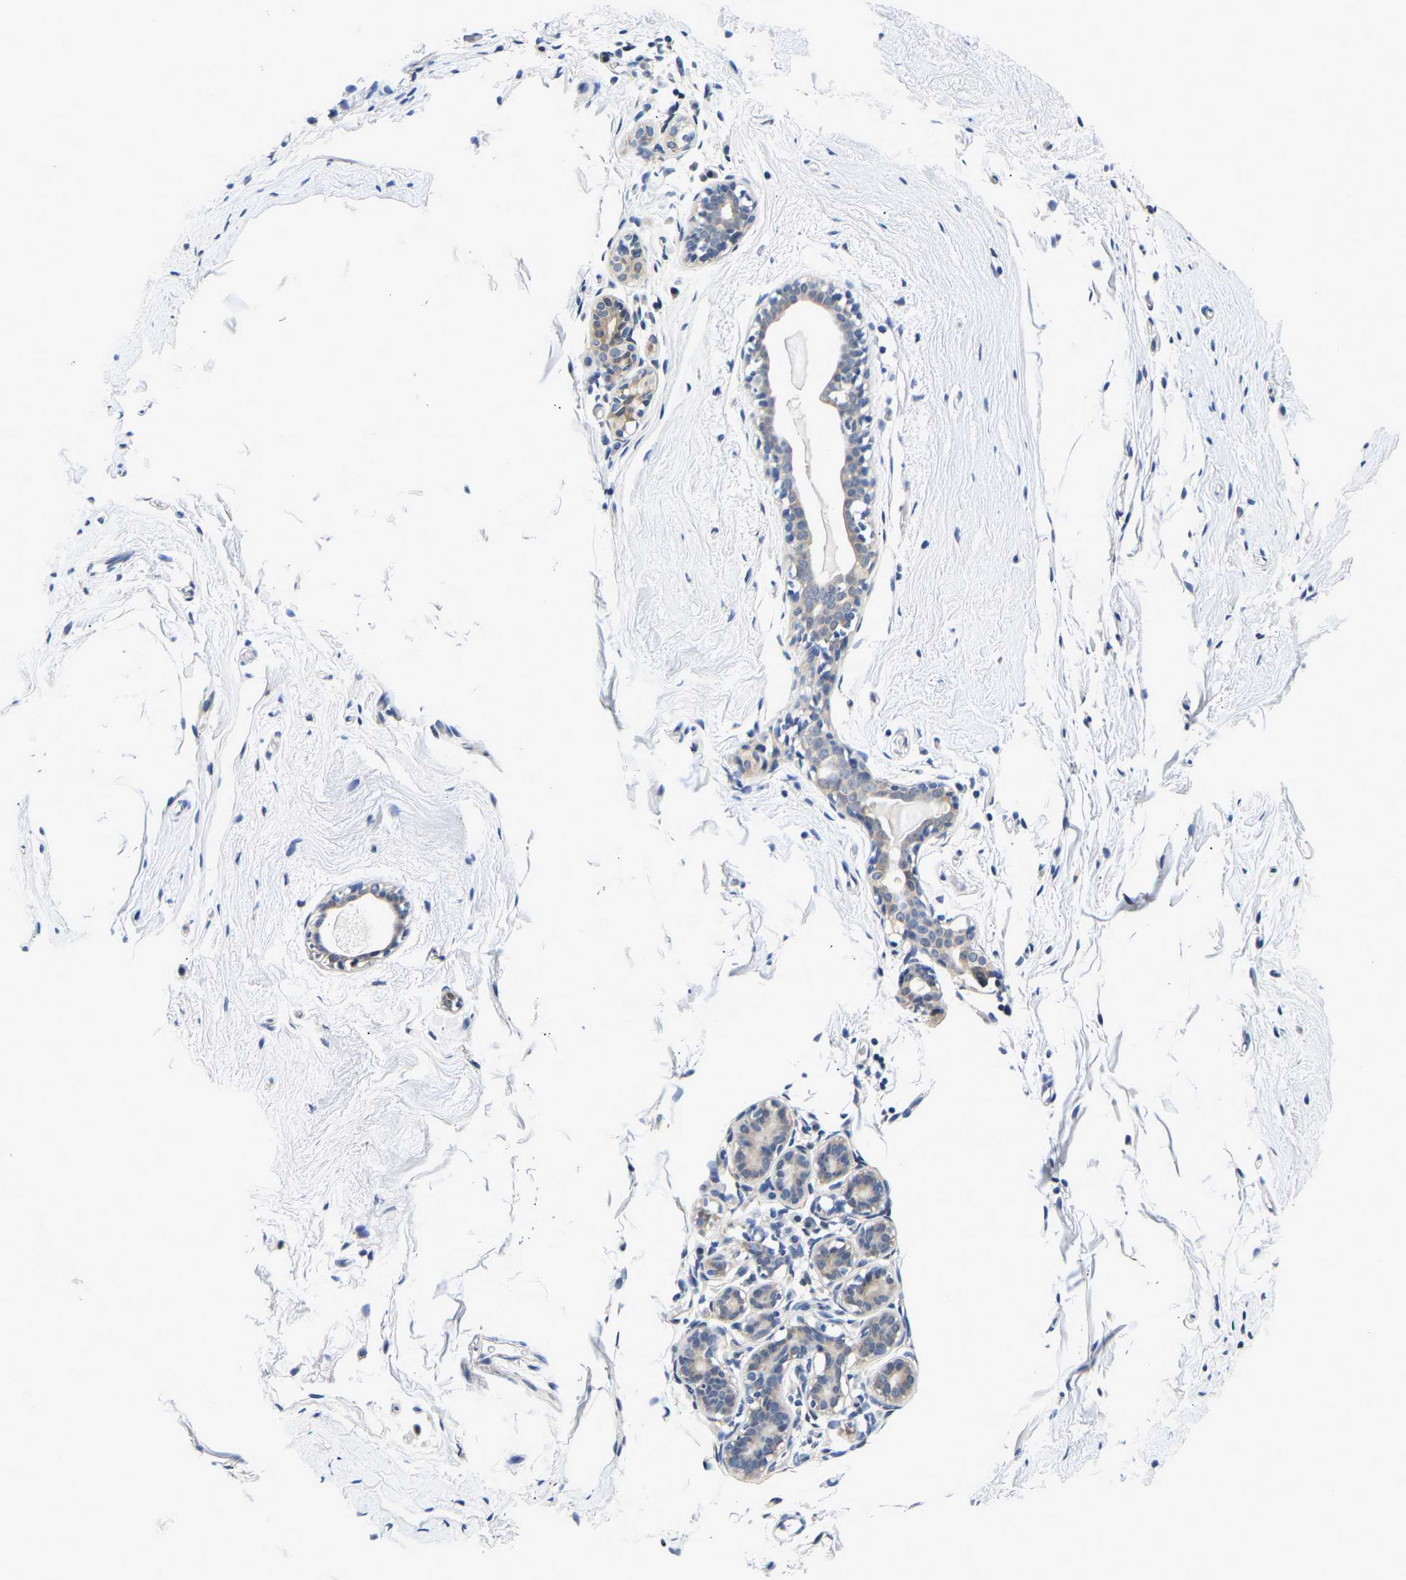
{"staining": {"intensity": "negative", "quantity": "none", "location": "none"}, "tissue": "breast", "cell_type": "Adipocytes", "image_type": "normal", "snomed": [{"axis": "morphology", "description": "Normal tissue, NOS"}, {"axis": "topography", "description": "Breast"}], "caption": "Immunohistochemical staining of unremarkable human breast exhibits no significant positivity in adipocytes.", "gene": "UCHL3", "patient": {"sex": "female", "age": 62}}